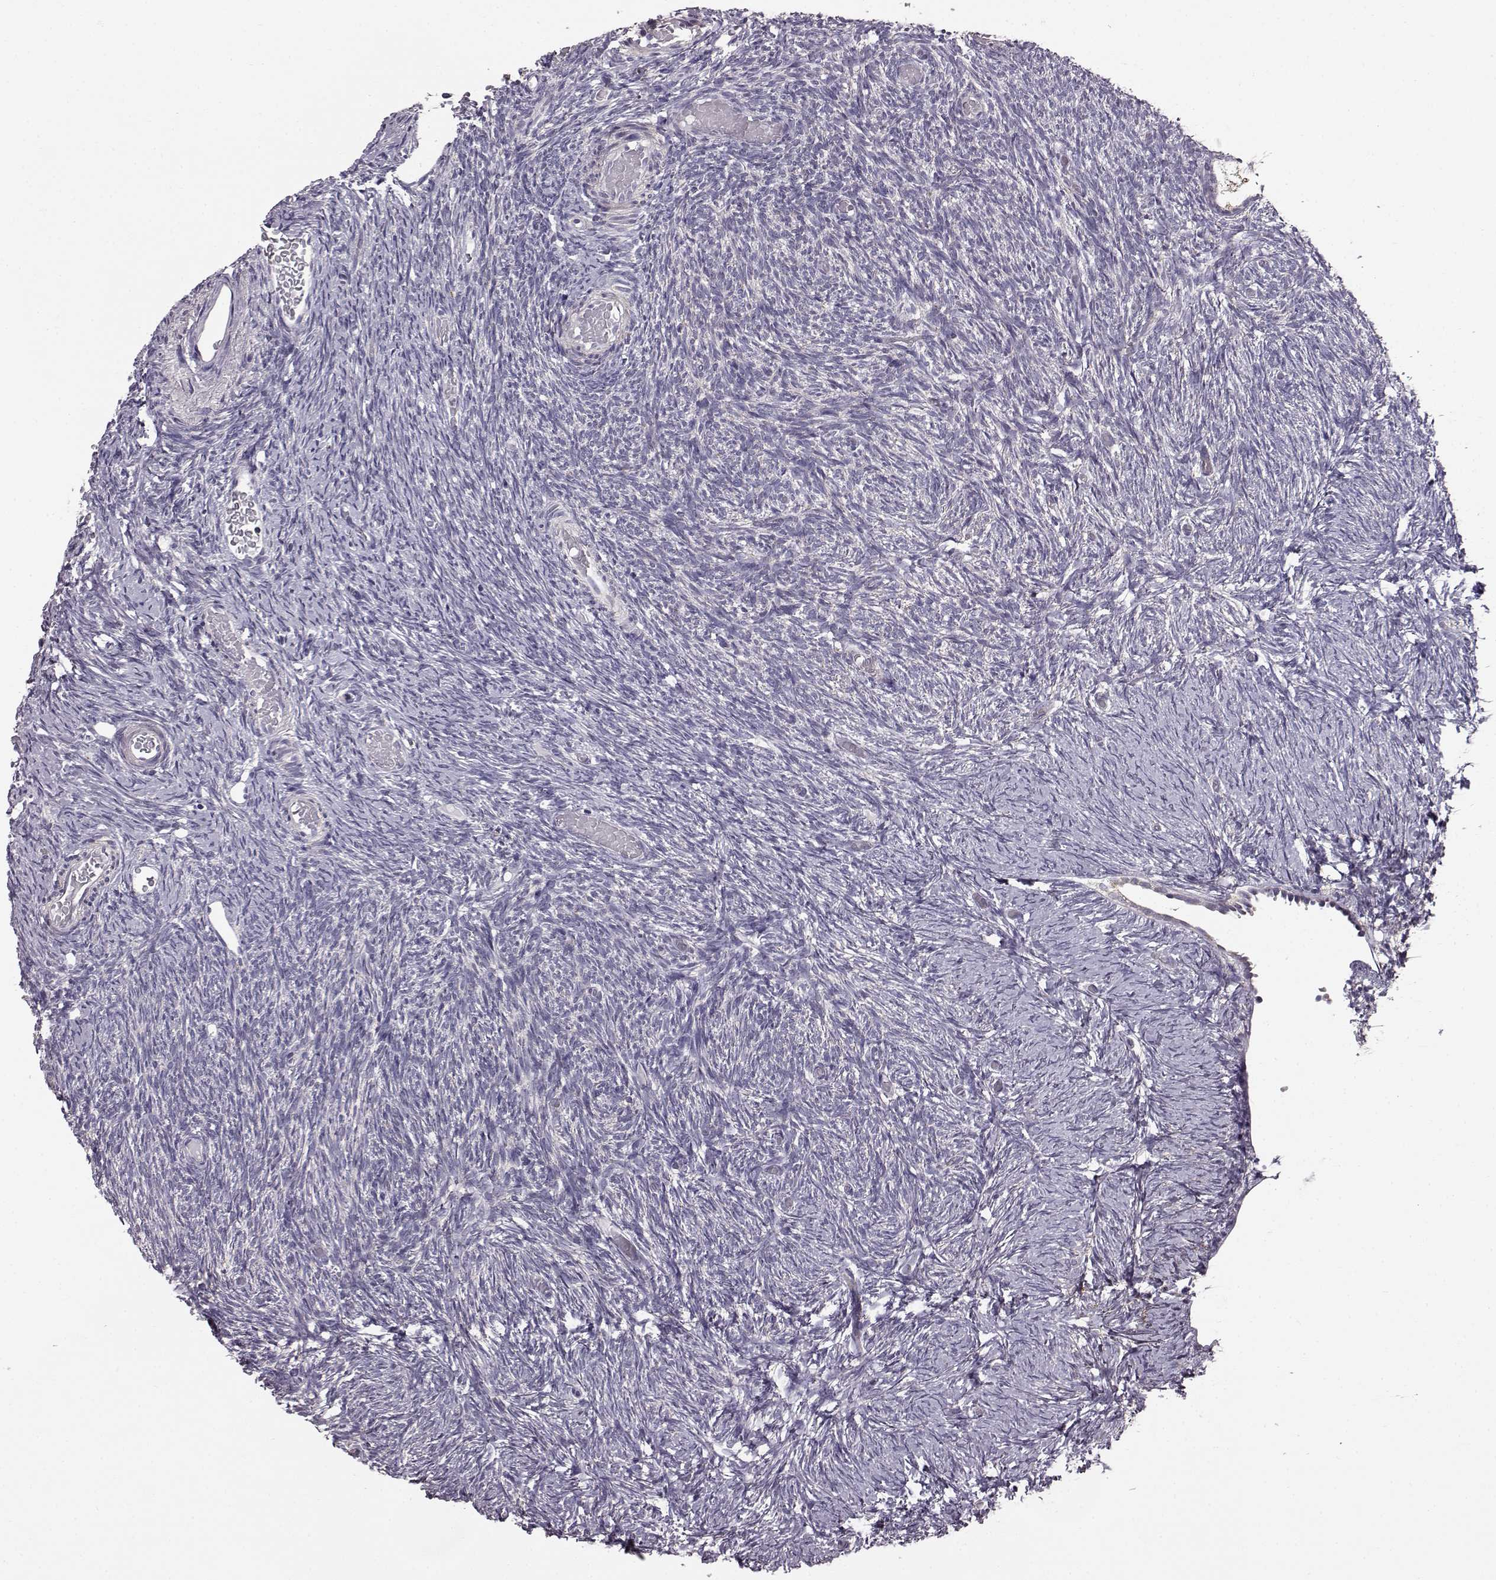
{"staining": {"intensity": "weak", "quantity": ">75%", "location": "cytoplasmic/membranous"}, "tissue": "ovary", "cell_type": "Follicle cells", "image_type": "normal", "snomed": [{"axis": "morphology", "description": "Normal tissue, NOS"}, {"axis": "topography", "description": "Ovary"}], "caption": "The image demonstrates immunohistochemical staining of normal ovary. There is weak cytoplasmic/membranous staining is seen in approximately >75% of follicle cells.", "gene": "FAM8A1", "patient": {"sex": "female", "age": 39}}